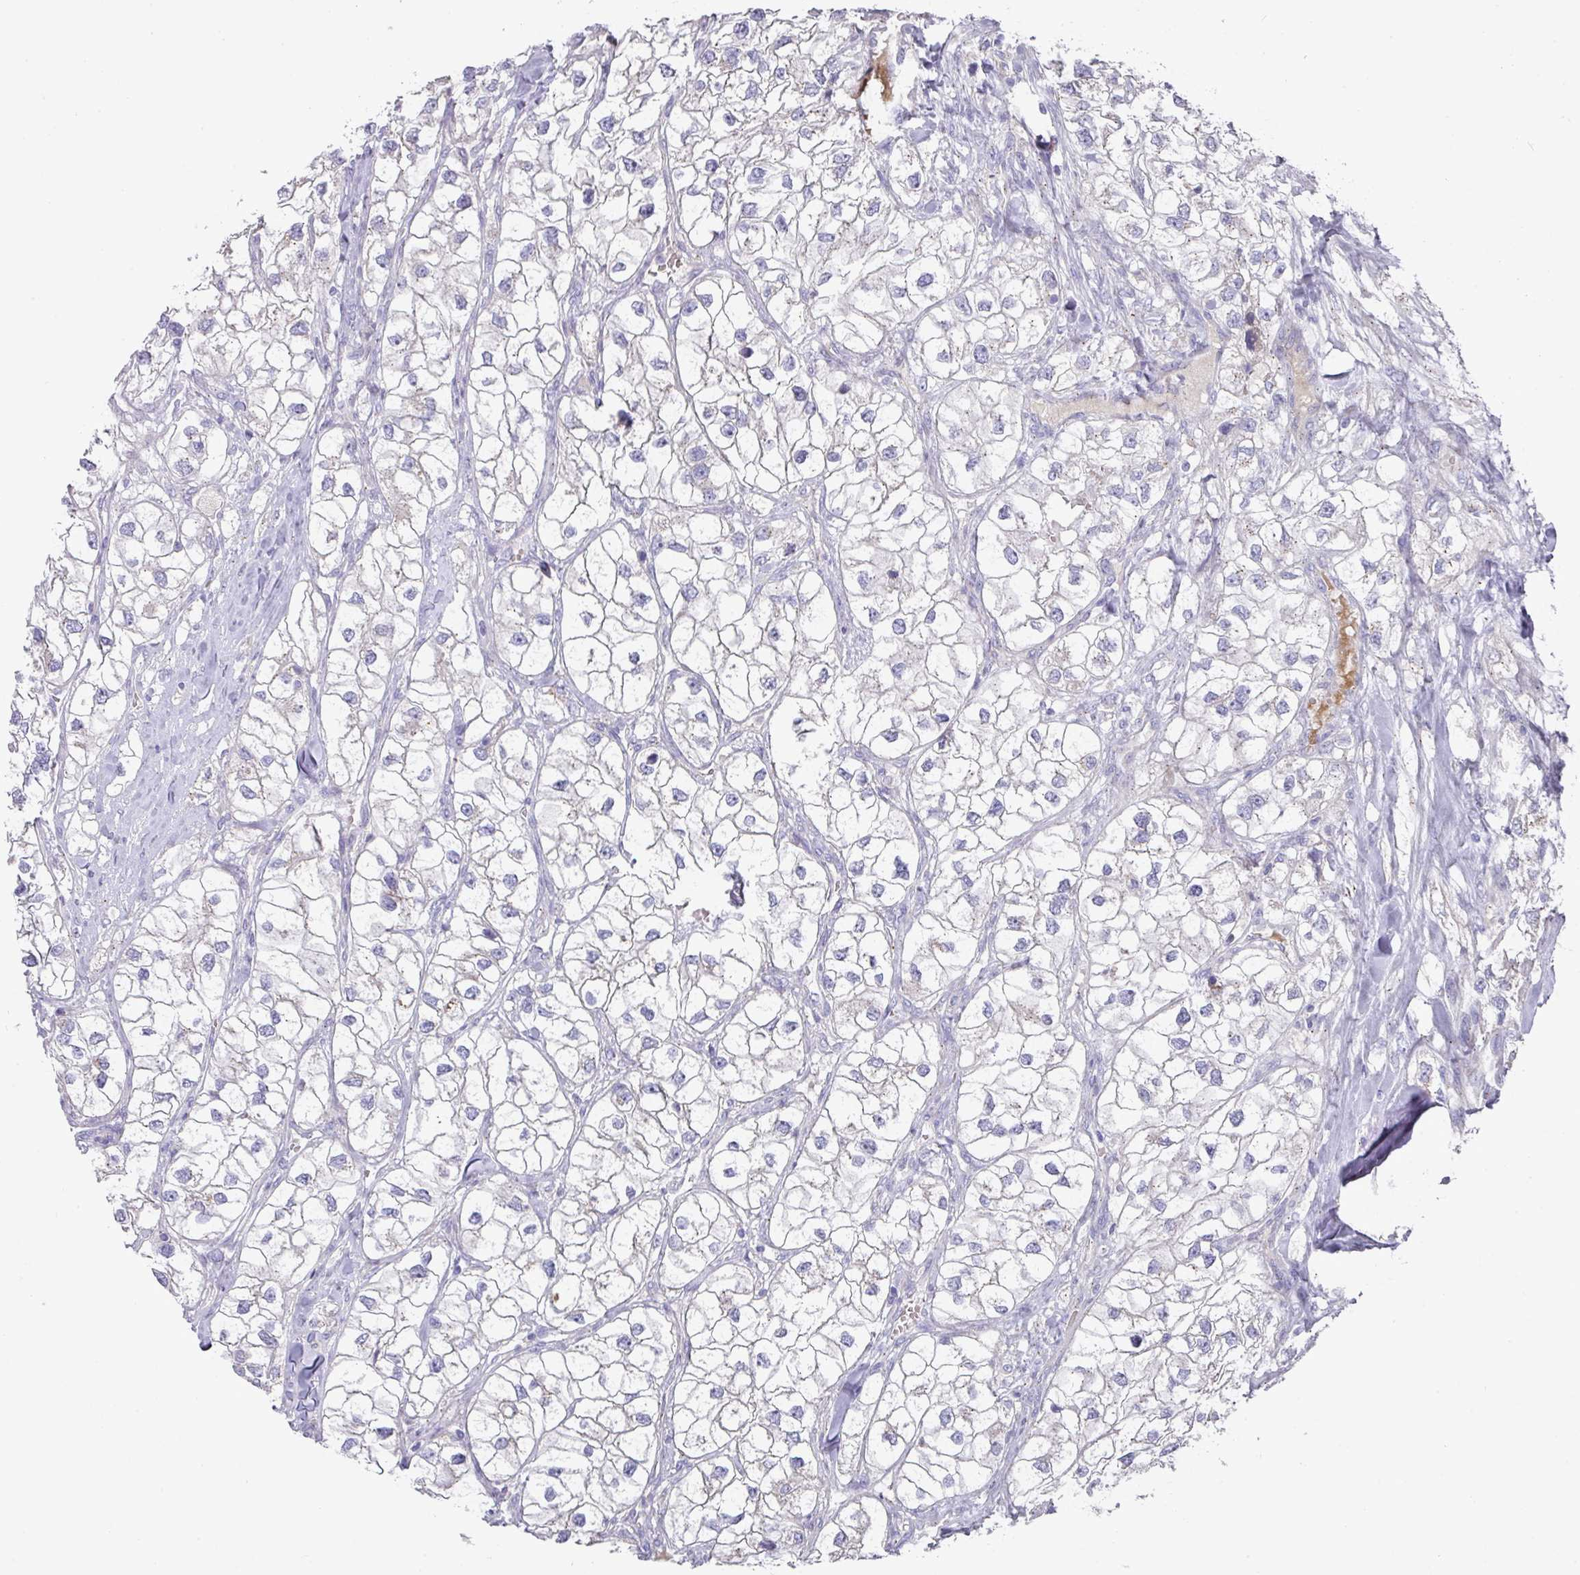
{"staining": {"intensity": "negative", "quantity": "none", "location": "none"}, "tissue": "renal cancer", "cell_type": "Tumor cells", "image_type": "cancer", "snomed": [{"axis": "morphology", "description": "Adenocarcinoma, NOS"}, {"axis": "topography", "description": "Kidney"}], "caption": "There is no significant staining in tumor cells of renal adenocarcinoma.", "gene": "IL4R", "patient": {"sex": "male", "age": 59}}